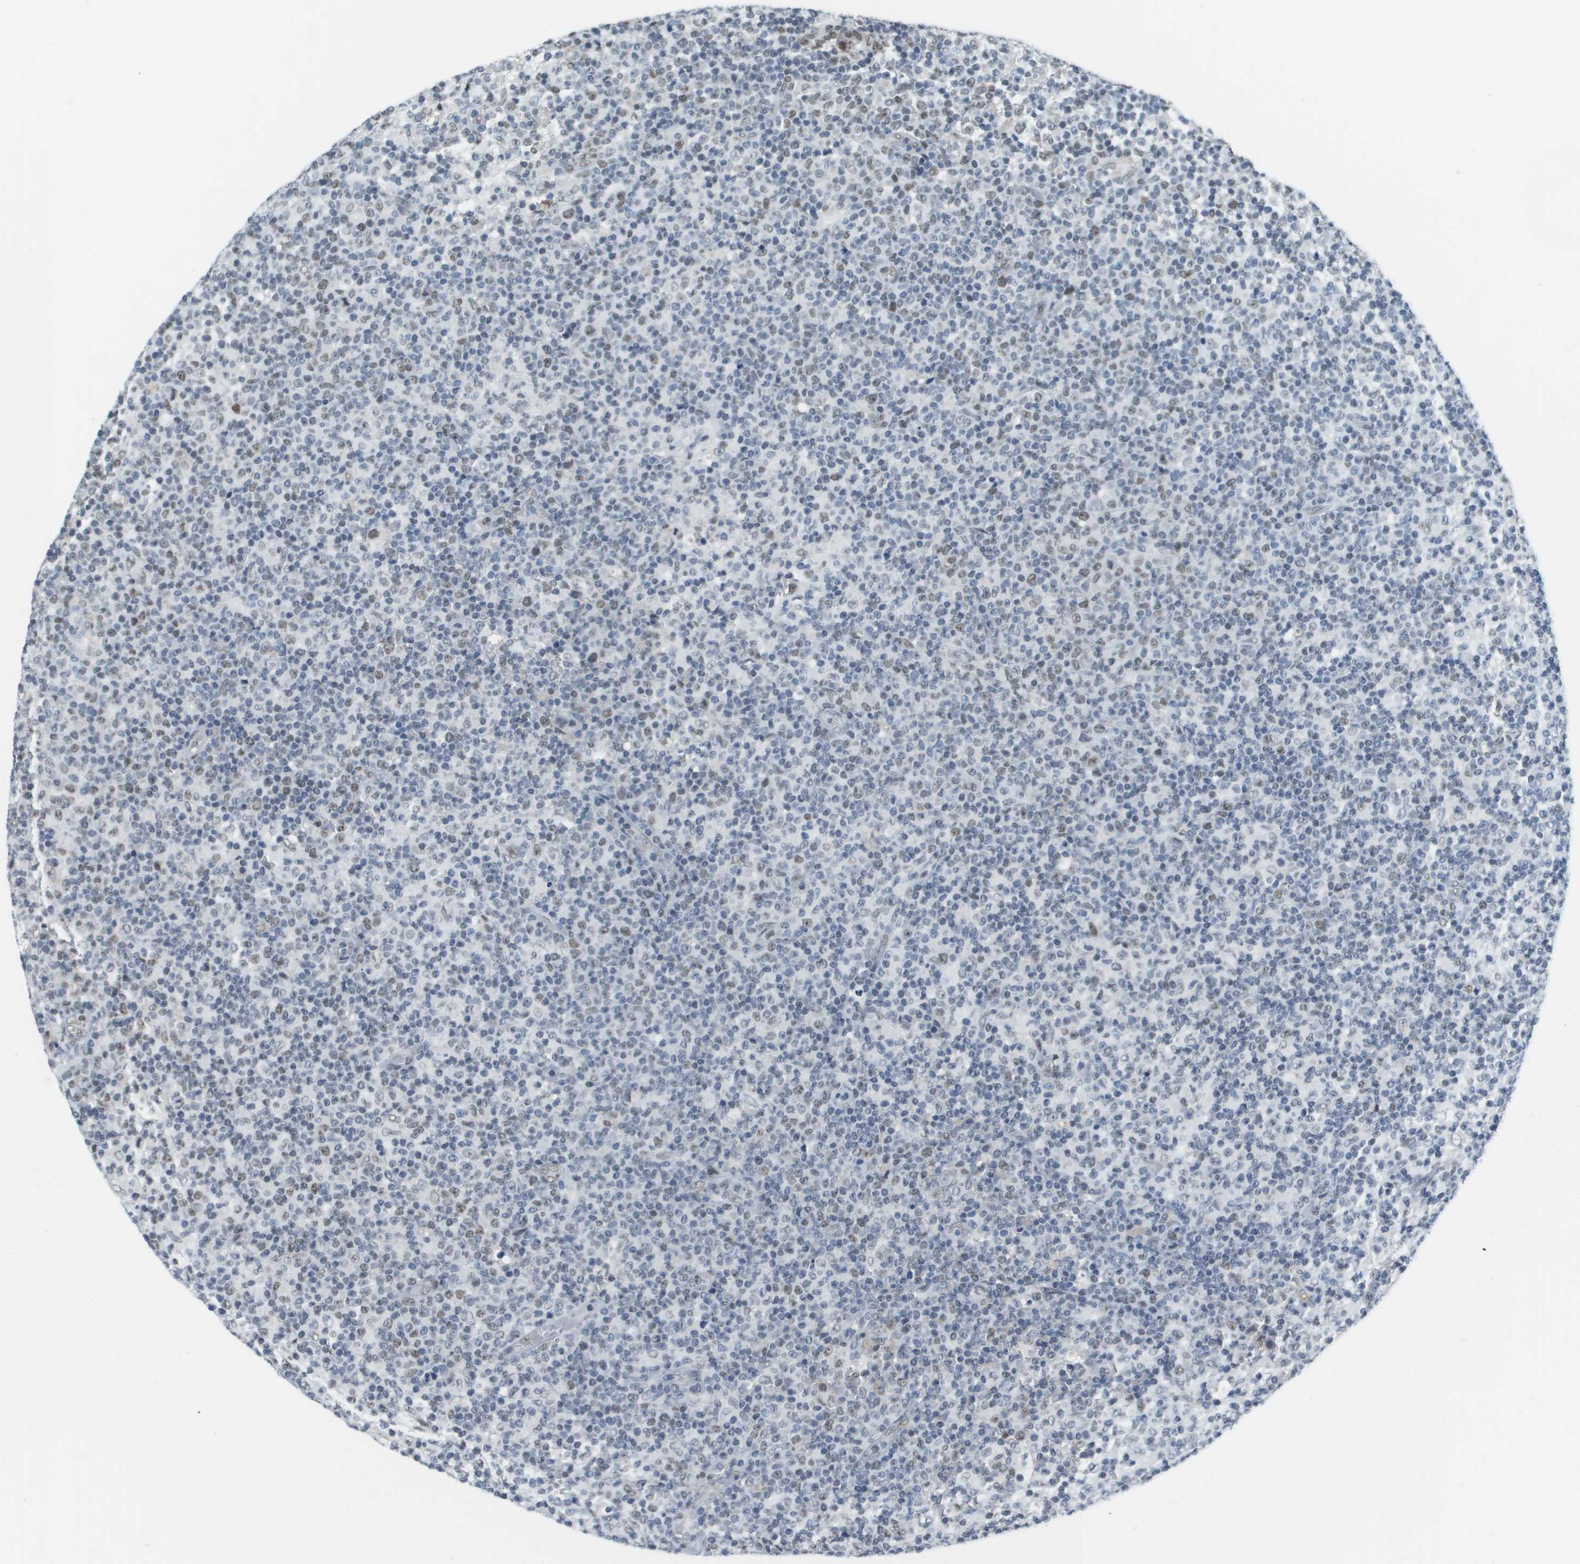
{"staining": {"intensity": "moderate", "quantity": "<25%", "location": "nuclear"}, "tissue": "lymph node", "cell_type": "Germinal center cells", "image_type": "normal", "snomed": [{"axis": "morphology", "description": "Normal tissue, NOS"}, {"axis": "morphology", "description": "Inflammation, NOS"}, {"axis": "topography", "description": "Lymph node"}], "caption": "Germinal center cells display low levels of moderate nuclear expression in approximately <25% of cells in normal lymph node.", "gene": "CBX5", "patient": {"sex": "male", "age": 55}}